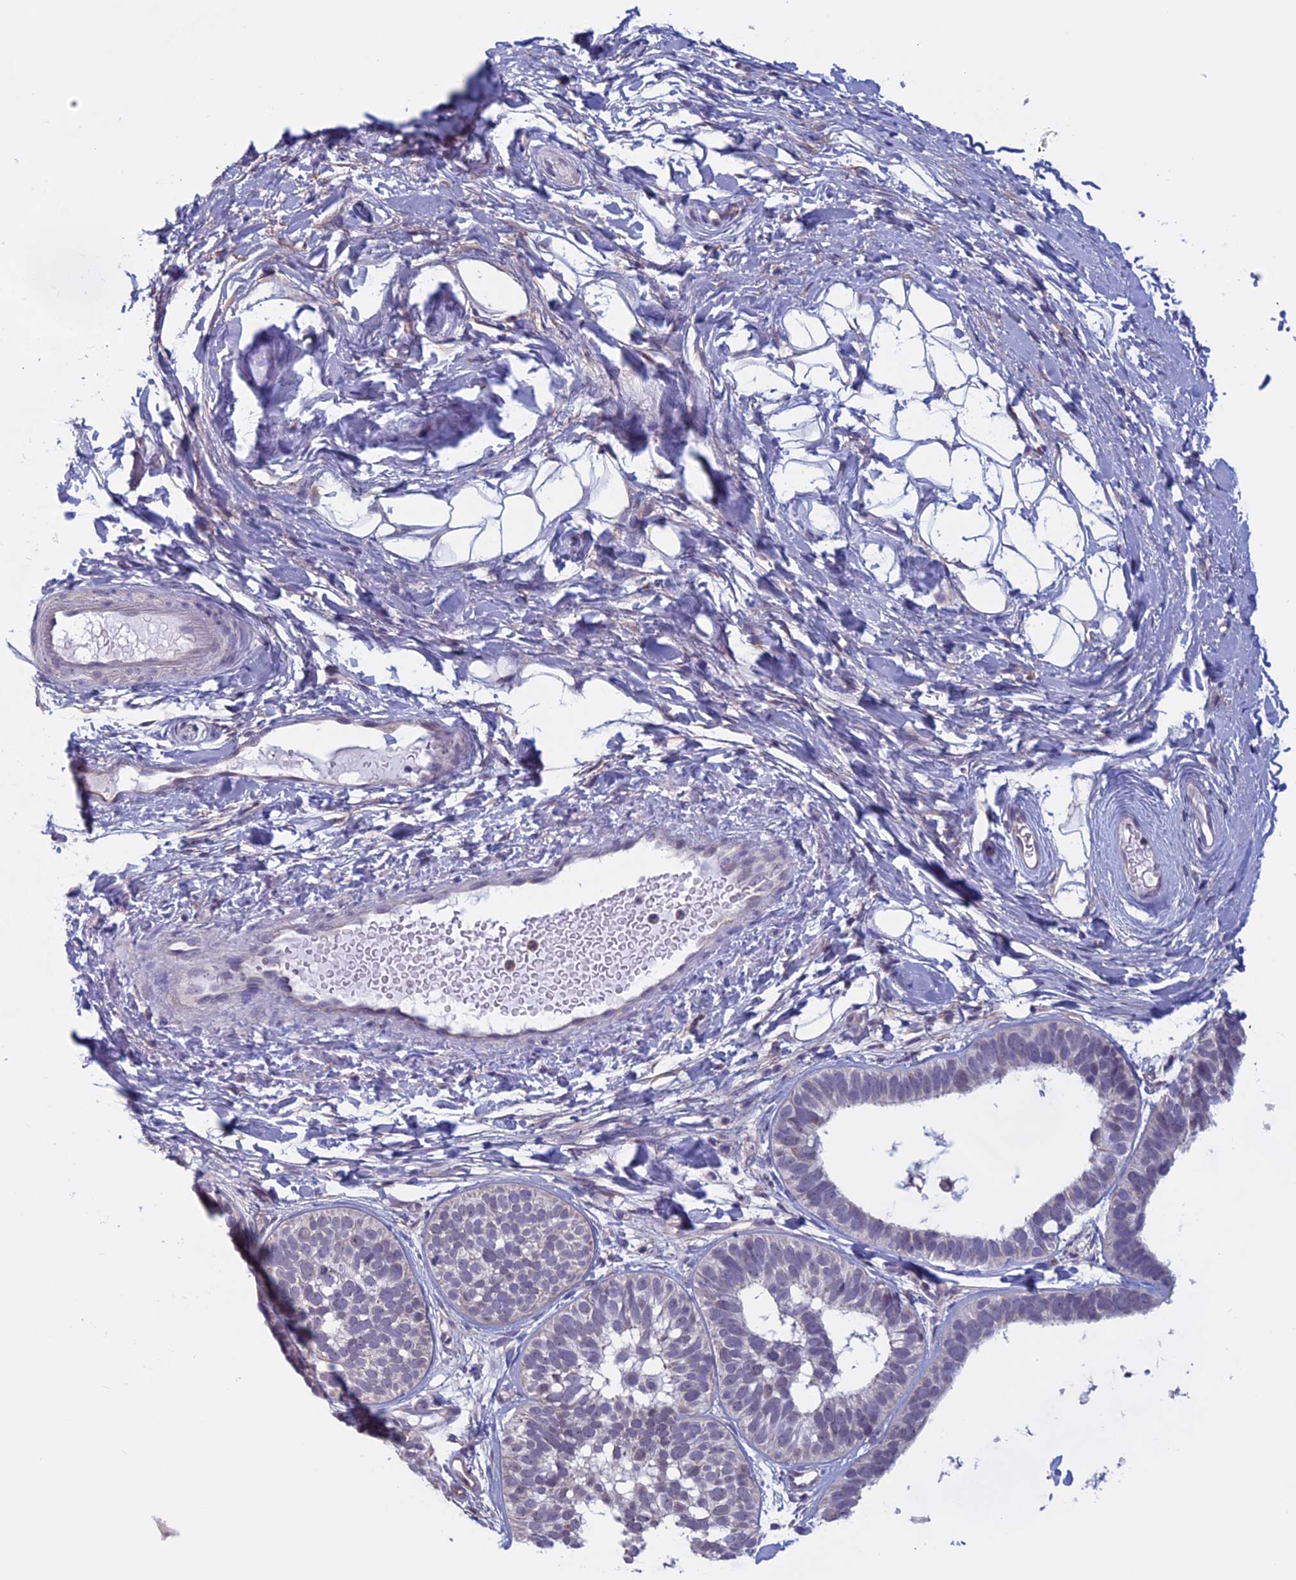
{"staining": {"intensity": "negative", "quantity": "none", "location": "none"}, "tissue": "skin cancer", "cell_type": "Tumor cells", "image_type": "cancer", "snomed": [{"axis": "morphology", "description": "Basal cell carcinoma"}, {"axis": "topography", "description": "Skin"}], "caption": "Immunohistochemistry (IHC) histopathology image of basal cell carcinoma (skin) stained for a protein (brown), which reveals no expression in tumor cells.", "gene": "SLC1A6", "patient": {"sex": "male", "age": 62}}